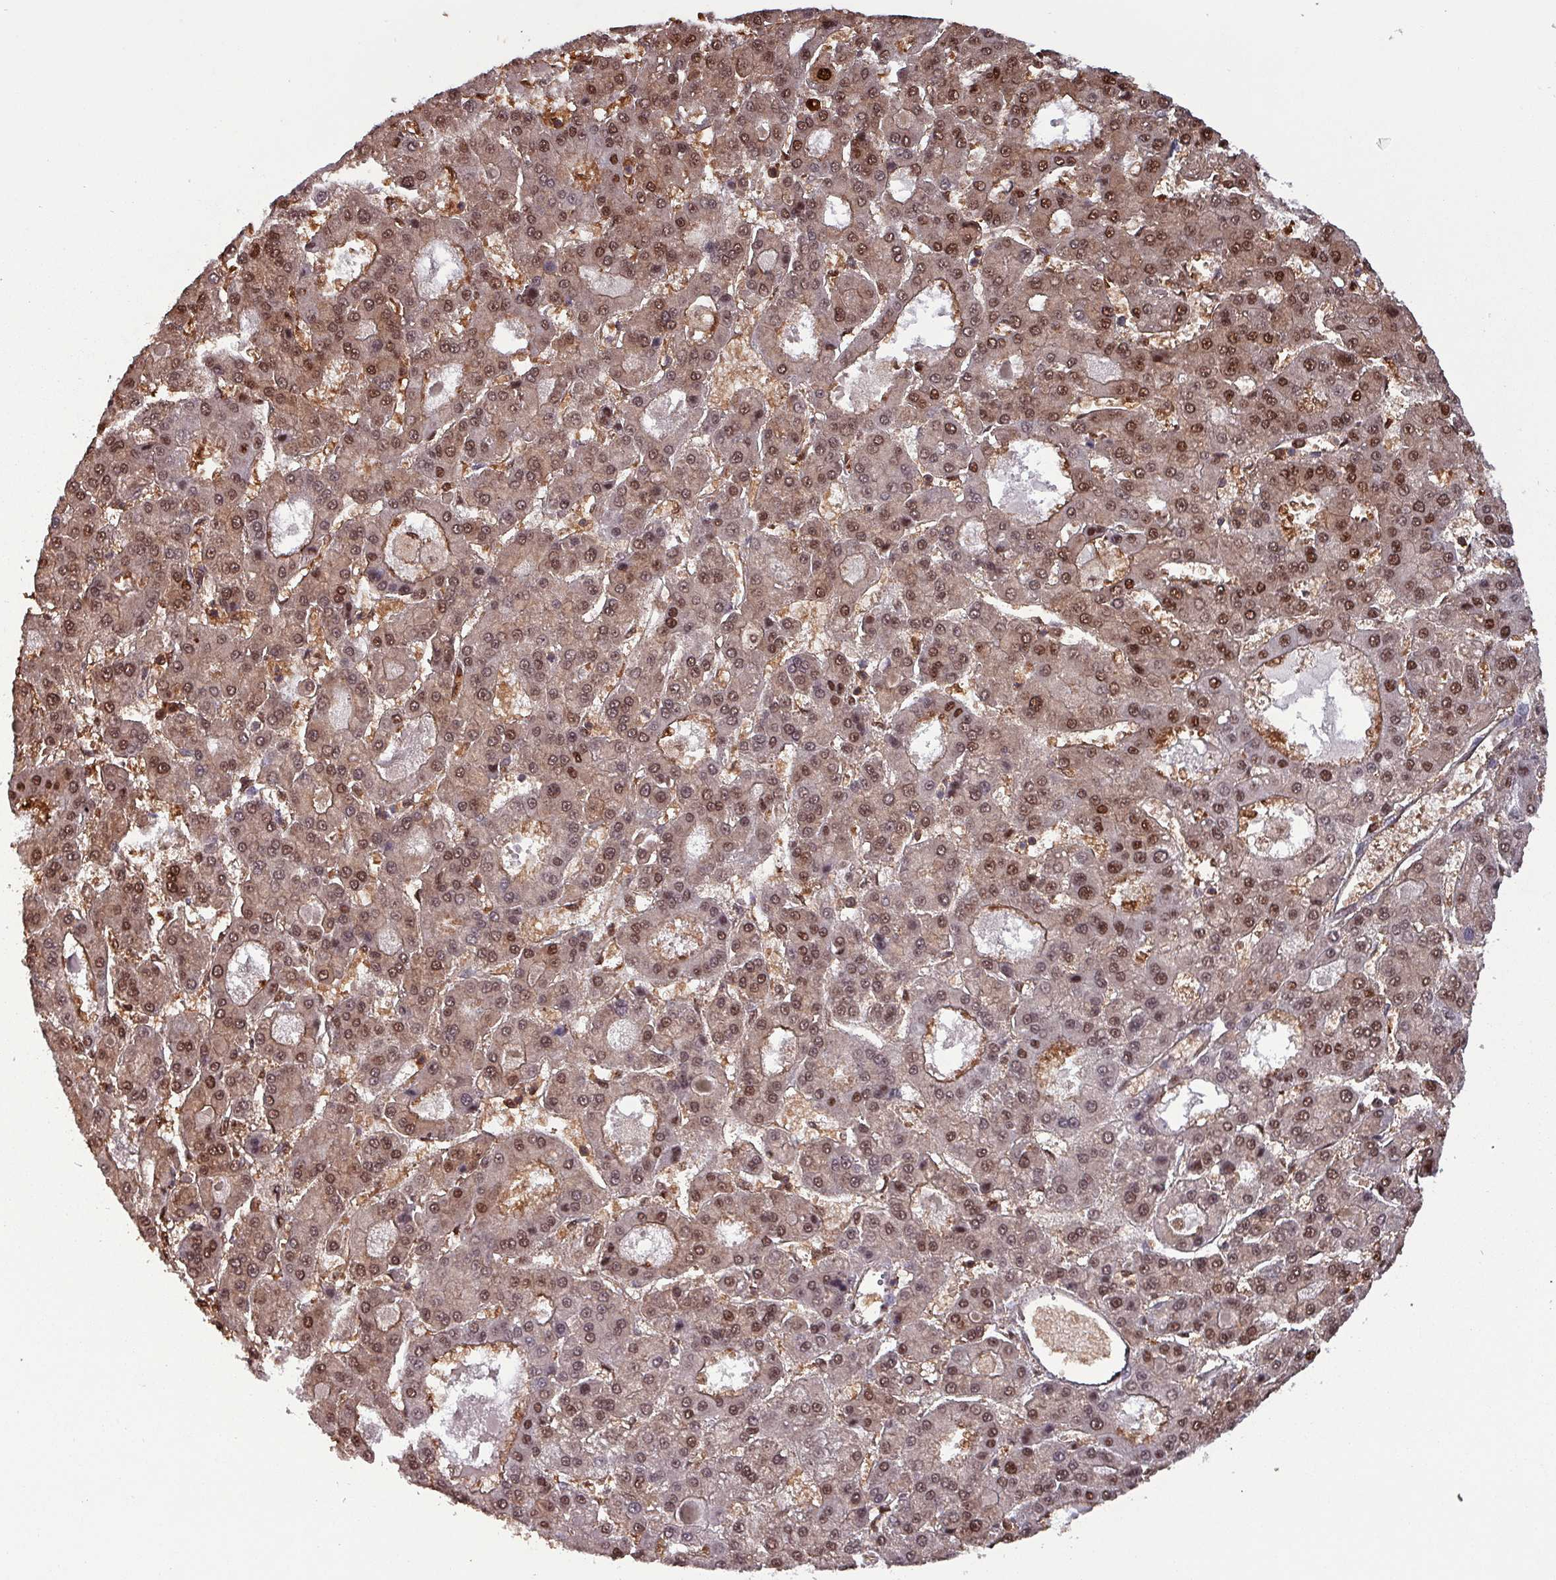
{"staining": {"intensity": "moderate", "quantity": ">75%", "location": "cytoplasmic/membranous,nuclear"}, "tissue": "liver cancer", "cell_type": "Tumor cells", "image_type": "cancer", "snomed": [{"axis": "morphology", "description": "Carcinoma, Hepatocellular, NOS"}, {"axis": "topography", "description": "Liver"}], "caption": "Tumor cells display medium levels of moderate cytoplasmic/membranous and nuclear positivity in about >75% of cells in liver cancer. (IHC, brightfield microscopy, high magnification).", "gene": "PSMB8", "patient": {"sex": "male", "age": 70}}